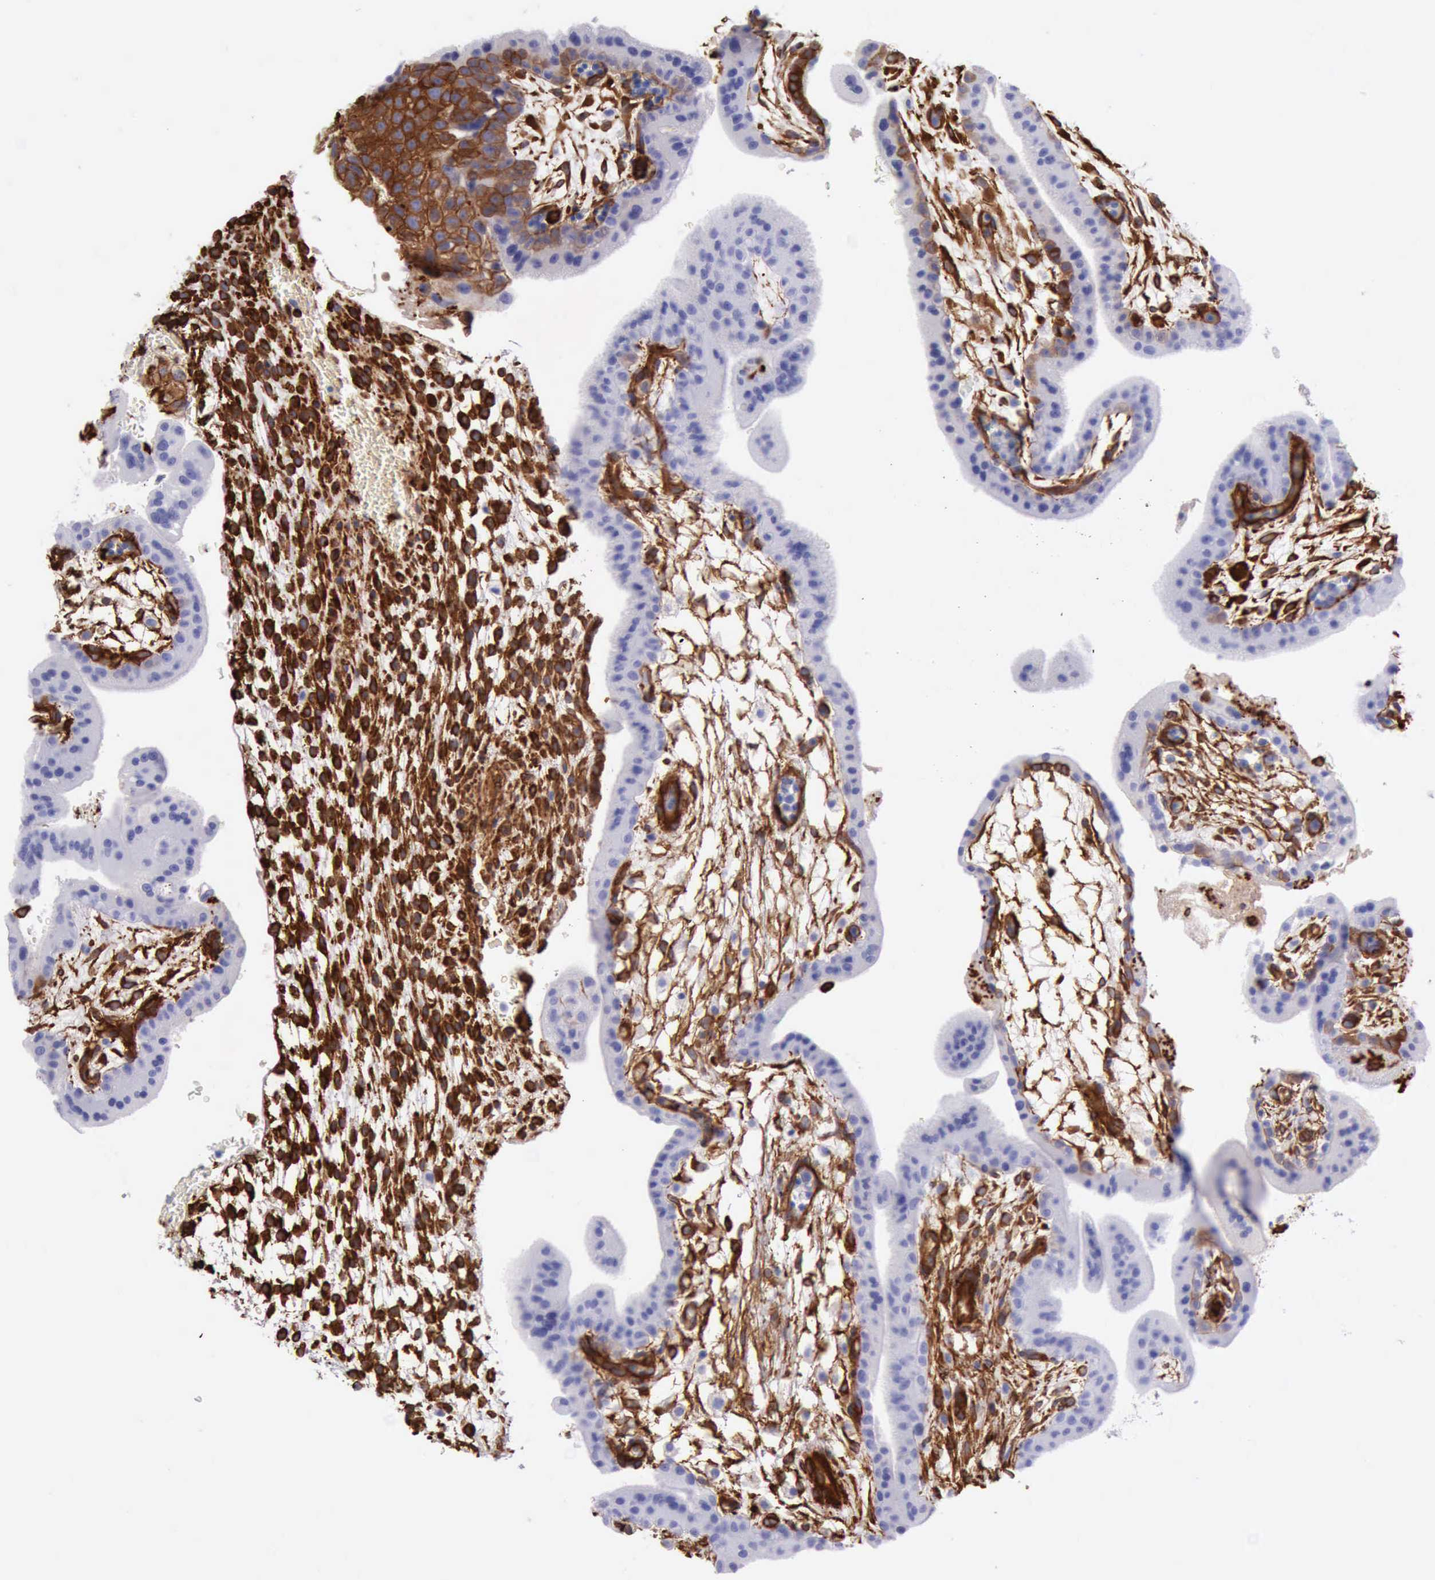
{"staining": {"intensity": "negative", "quantity": "none", "location": "none"}, "tissue": "placenta", "cell_type": "Trophoblastic cells", "image_type": "normal", "snomed": [{"axis": "morphology", "description": "Normal tissue, NOS"}, {"axis": "topography", "description": "Placenta"}], "caption": "A histopathology image of placenta stained for a protein reveals no brown staining in trophoblastic cells. (DAB immunohistochemistry, high magnification).", "gene": "FLNA", "patient": {"sex": "female", "age": 35}}